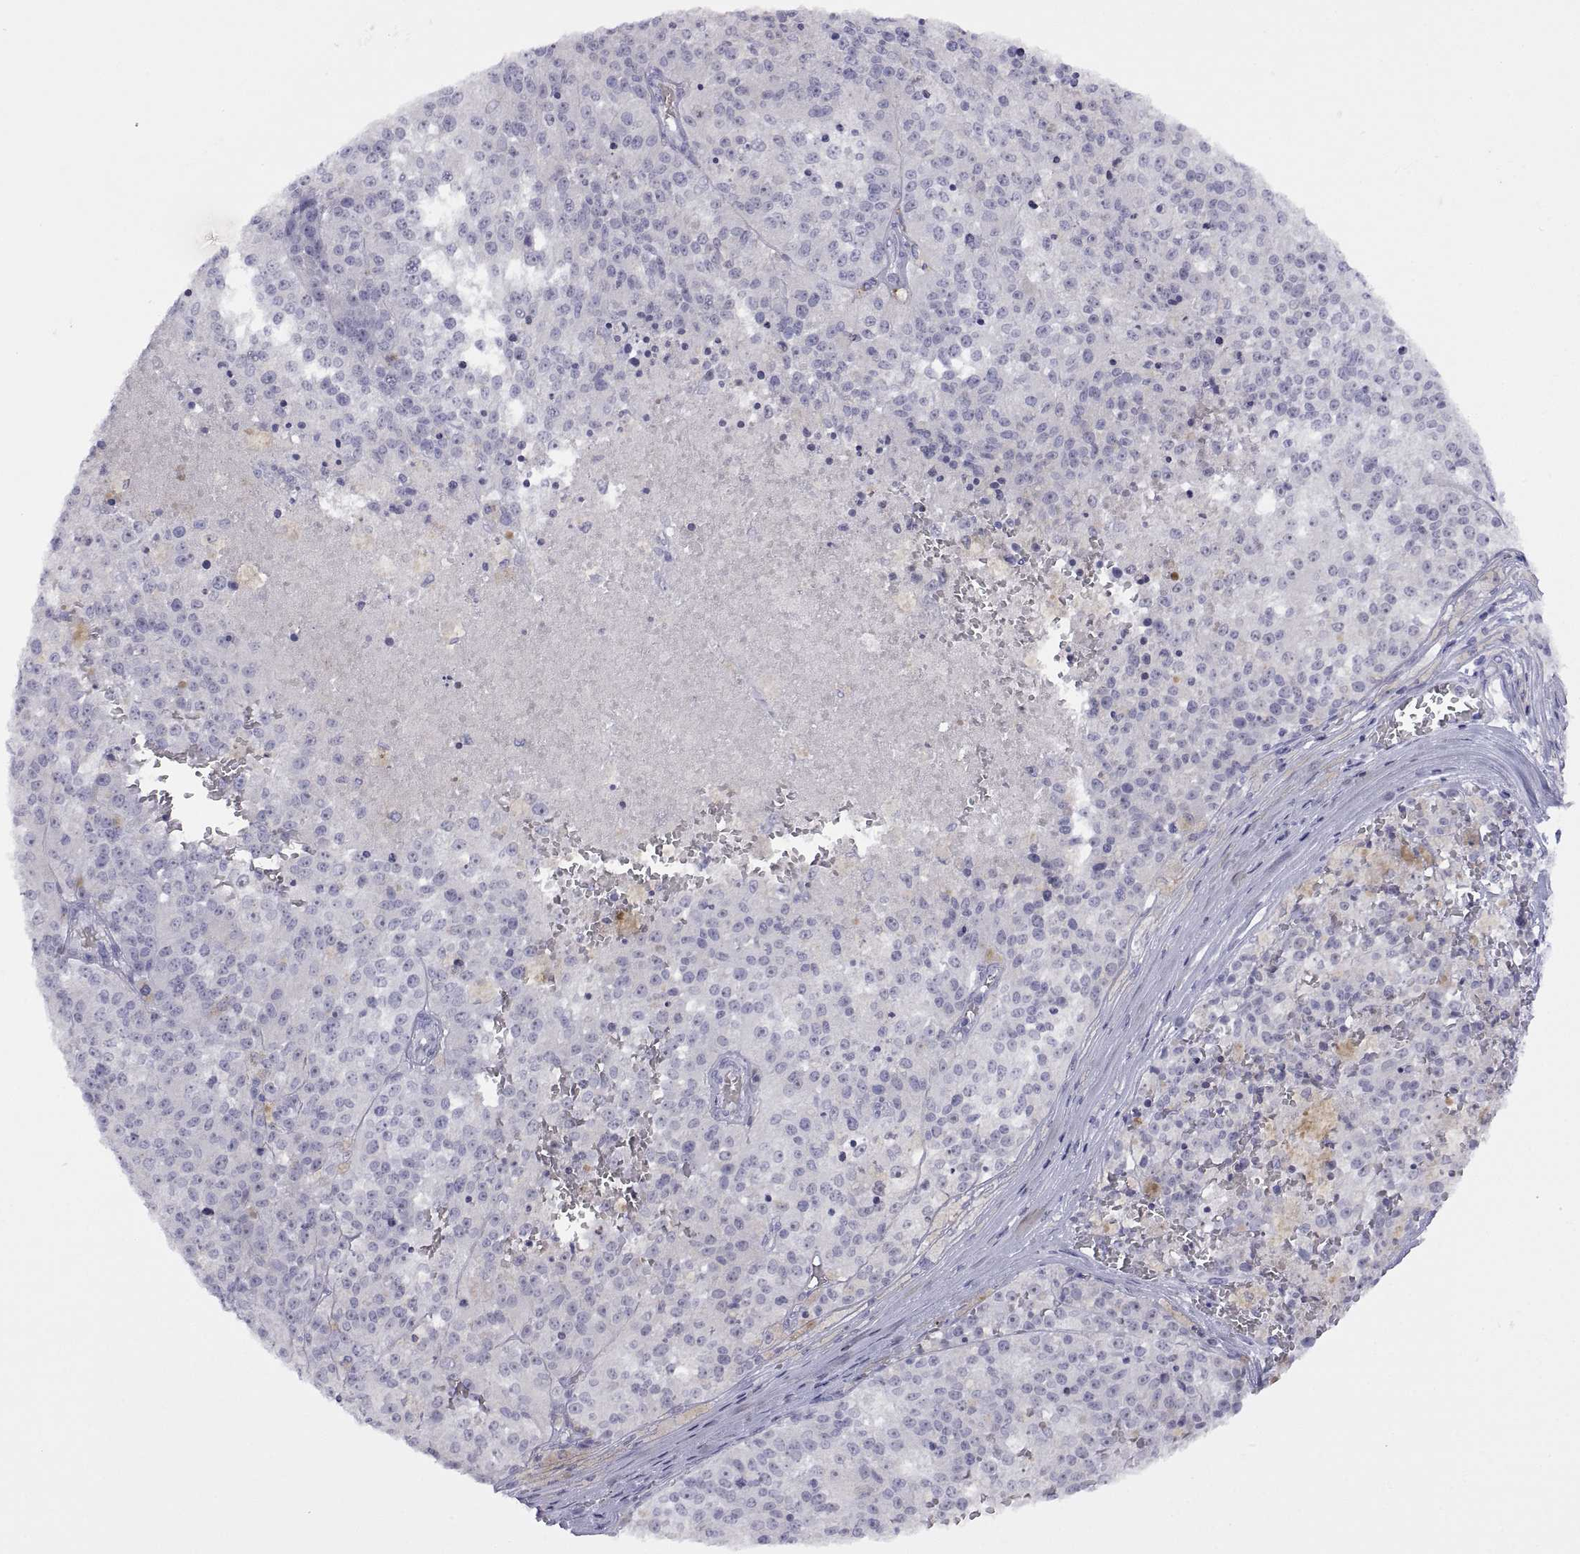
{"staining": {"intensity": "negative", "quantity": "none", "location": "none"}, "tissue": "melanoma", "cell_type": "Tumor cells", "image_type": "cancer", "snomed": [{"axis": "morphology", "description": "Malignant melanoma, Metastatic site"}, {"axis": "topography", "description": "Lymph node"}], "caption": "Immunohistochemistry photomicrograph of malignant melanoma (metastatic site) stained for a protein (brown), which shows no staining in tumor cells.", "gene": "VSX2", "patient": {"sex": "female", "age": 64}}